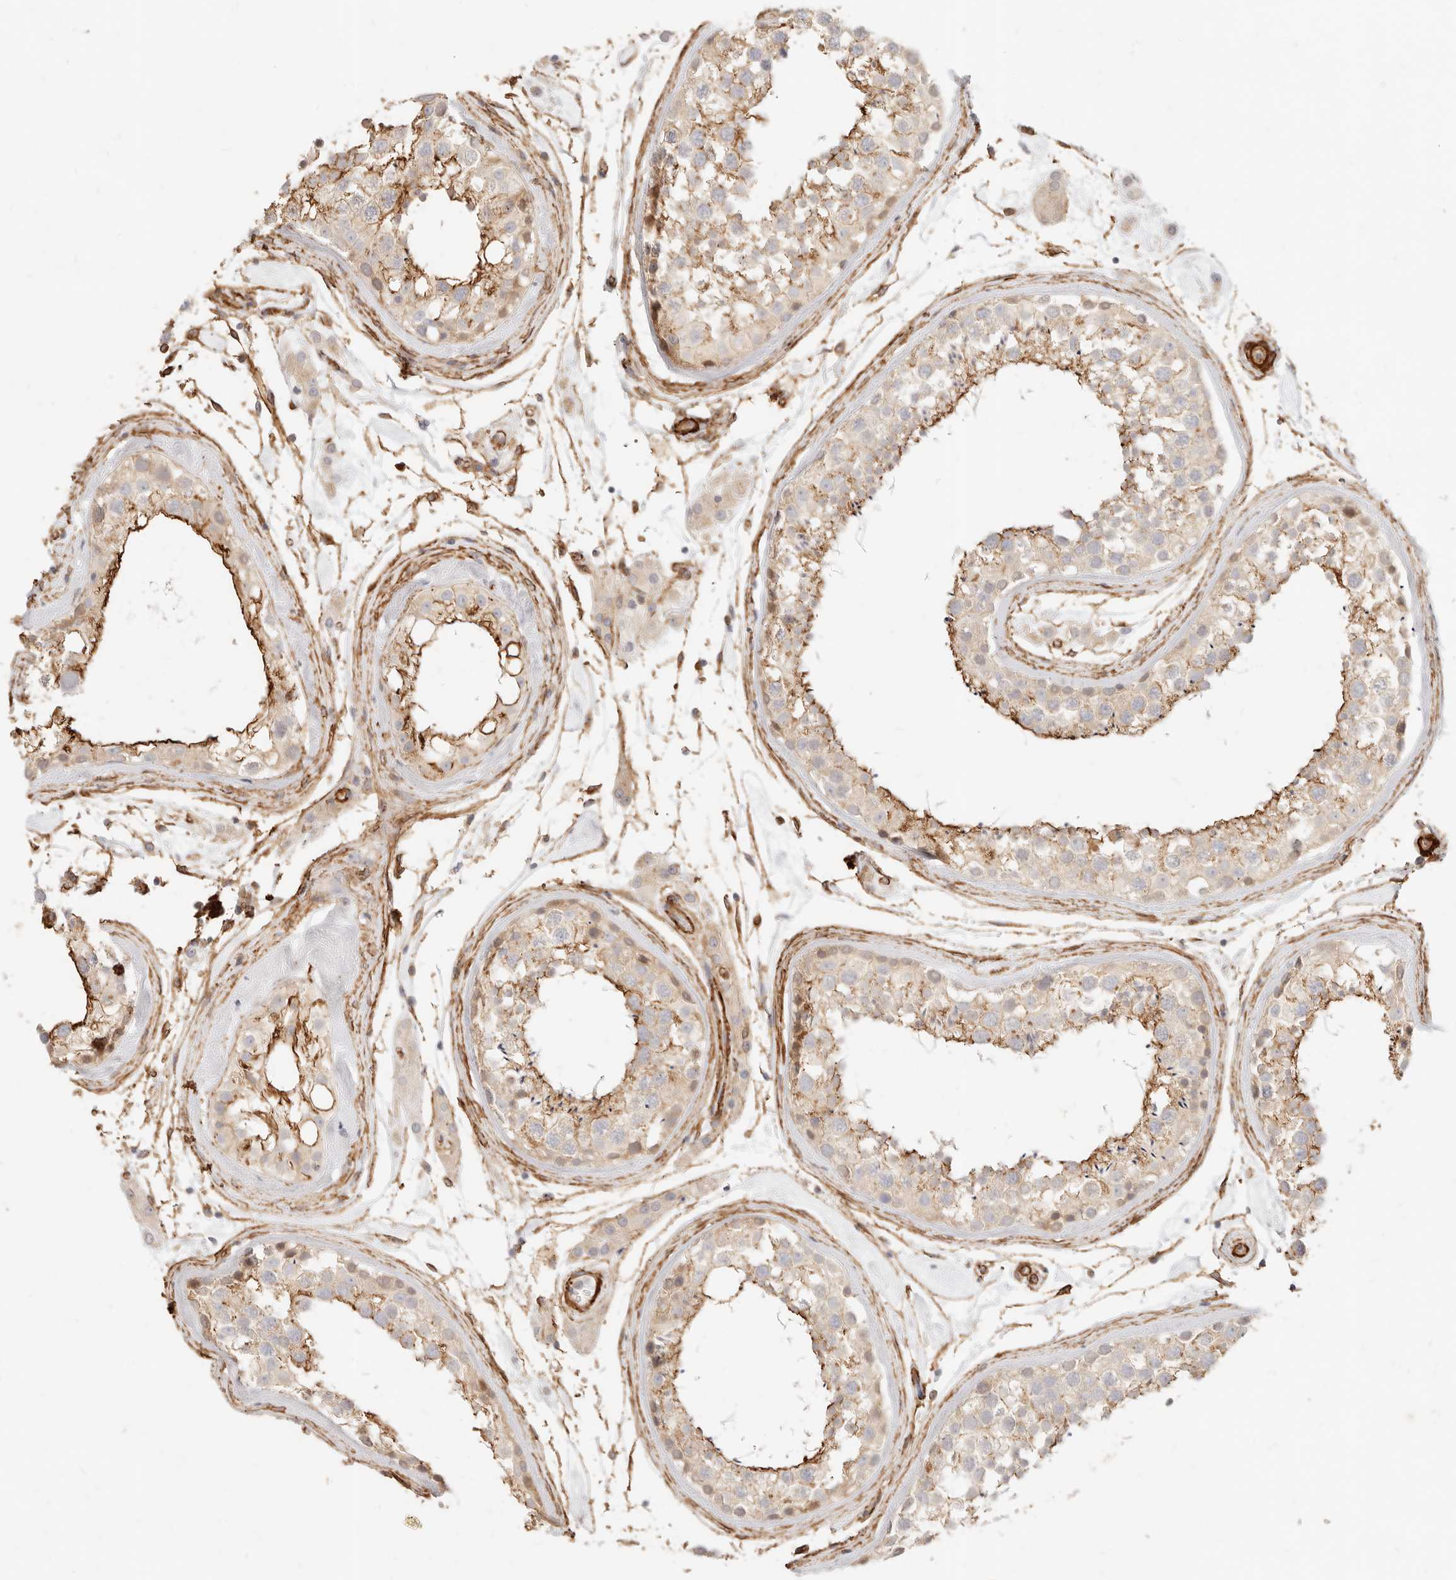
{"staining": {"intensity": "moderate", "quantity": "<25%", "location": "cytoplasmic/membranous"}, "tissue": "testis", "cell_type": "Cells in seminiferous ducts", "image_type": "normal", "snomed": [{"axis": "morphology", "description": "Normal tissue, NOS"}, {"axis": "topography", "description": "Testis"}], "caption": "The photomicrograph shows immunohistochemical staining of normal testis. There is moderate cytoplasmic/membranous expression is identified in about <25% of cells in seminiferous ducts.", "gene": "TMTC2", "patient": {"sex": "male", "age": 46}}